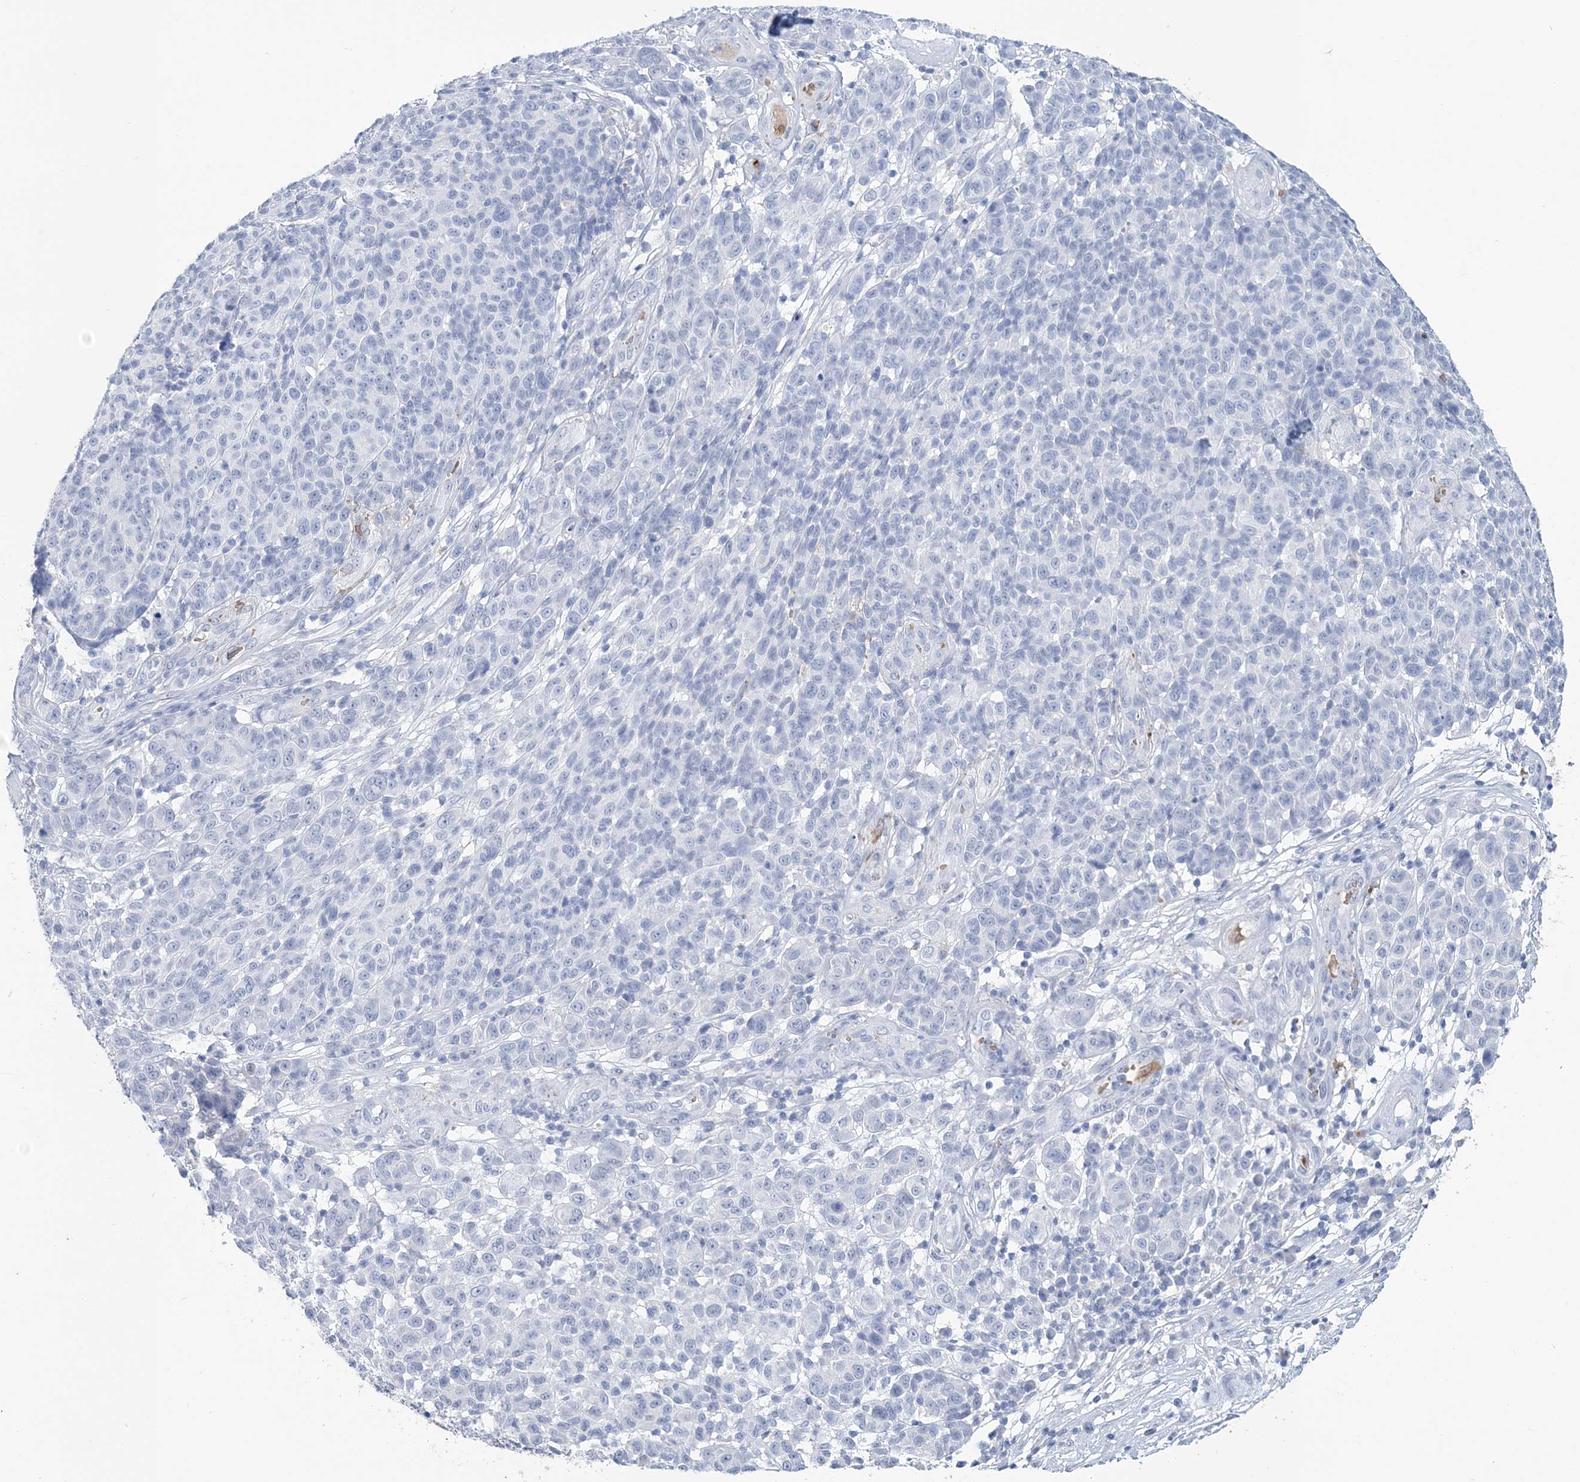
{"staining": {"intensity": "negative", "quantity": "none", "location": "none"}, "tissue": "melanoma", "cell_type": "Tumor cells", "image_type": "cancer", "snomed": [{"axis": "morphology", "description": "Malignant melanoma, NOS"}, {"axis": "topography", "description": "Skin"}], "caption": "DAB immunohistochemical staining of human melanoma shows no significant expression in tumor cells. The staining is performed using DAB brown chromogen with nuclei counter-stained in using hematoxylin.", "gene": "HBD", "patient": {"sex": "male", "age": 49}}